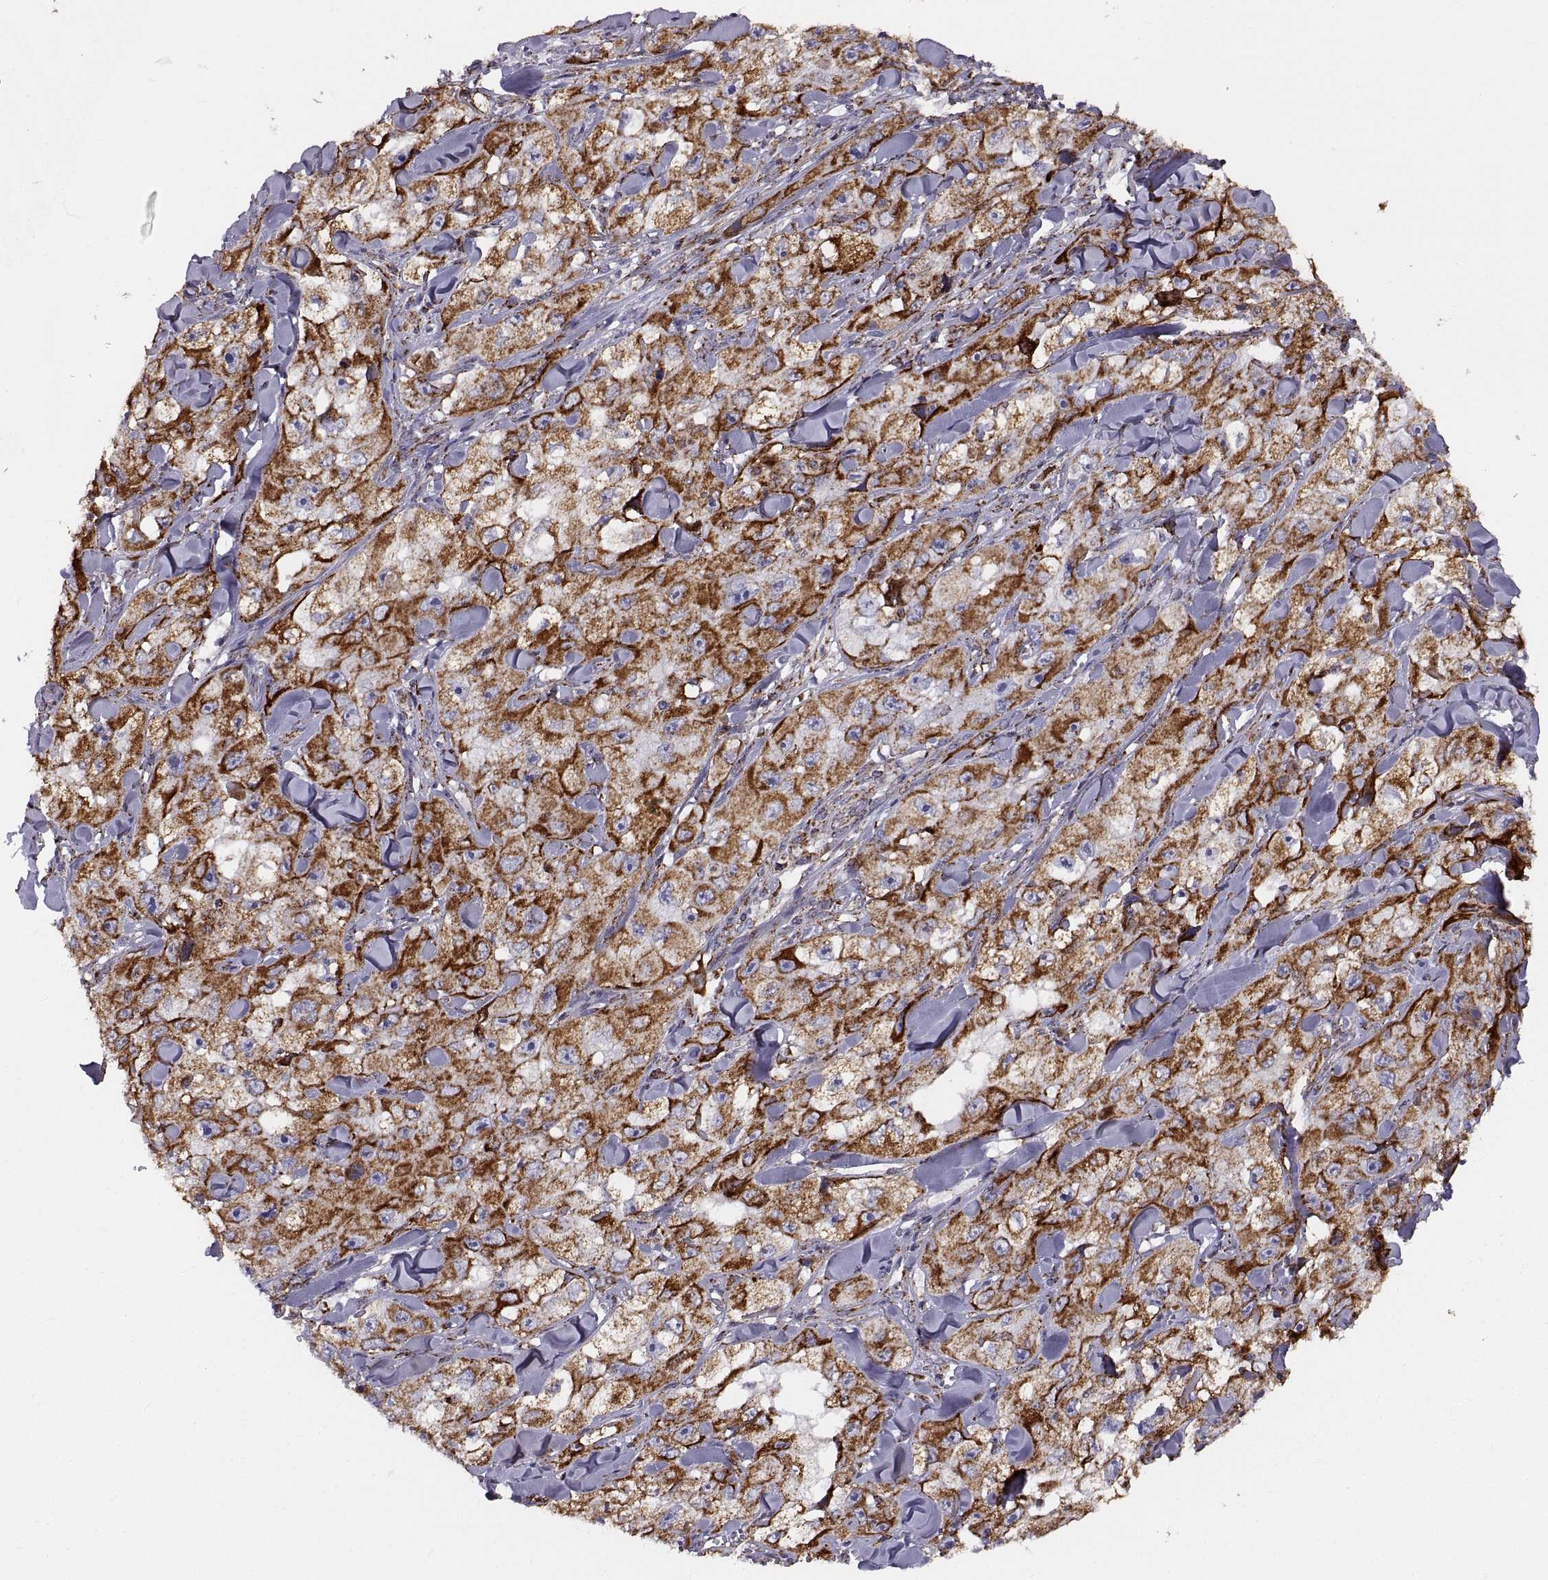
{"staining": {"intensity": "strong", "quantity": ">75%", "location": "cytoplasmic/membranous"}, "tissue": "skin cancer", "cell_type": "Tumor cells", "image_type": "cancer", "snomed": [{"axis": "morphology", "description": "Squamous cell carcinoma, NOS"}, {"axis": "topography", "description": "Skin"}, {"axis": "topography", "description": "Subcutis"}], "caption": "The image exhibits immunohistochemical staining of skin cancer. There is strong cytoplasmic/membranous positivity is seen in about >75% of tumor cells.", "gene": "ARSD", "patient": {"sex": "male", "age": 73}}